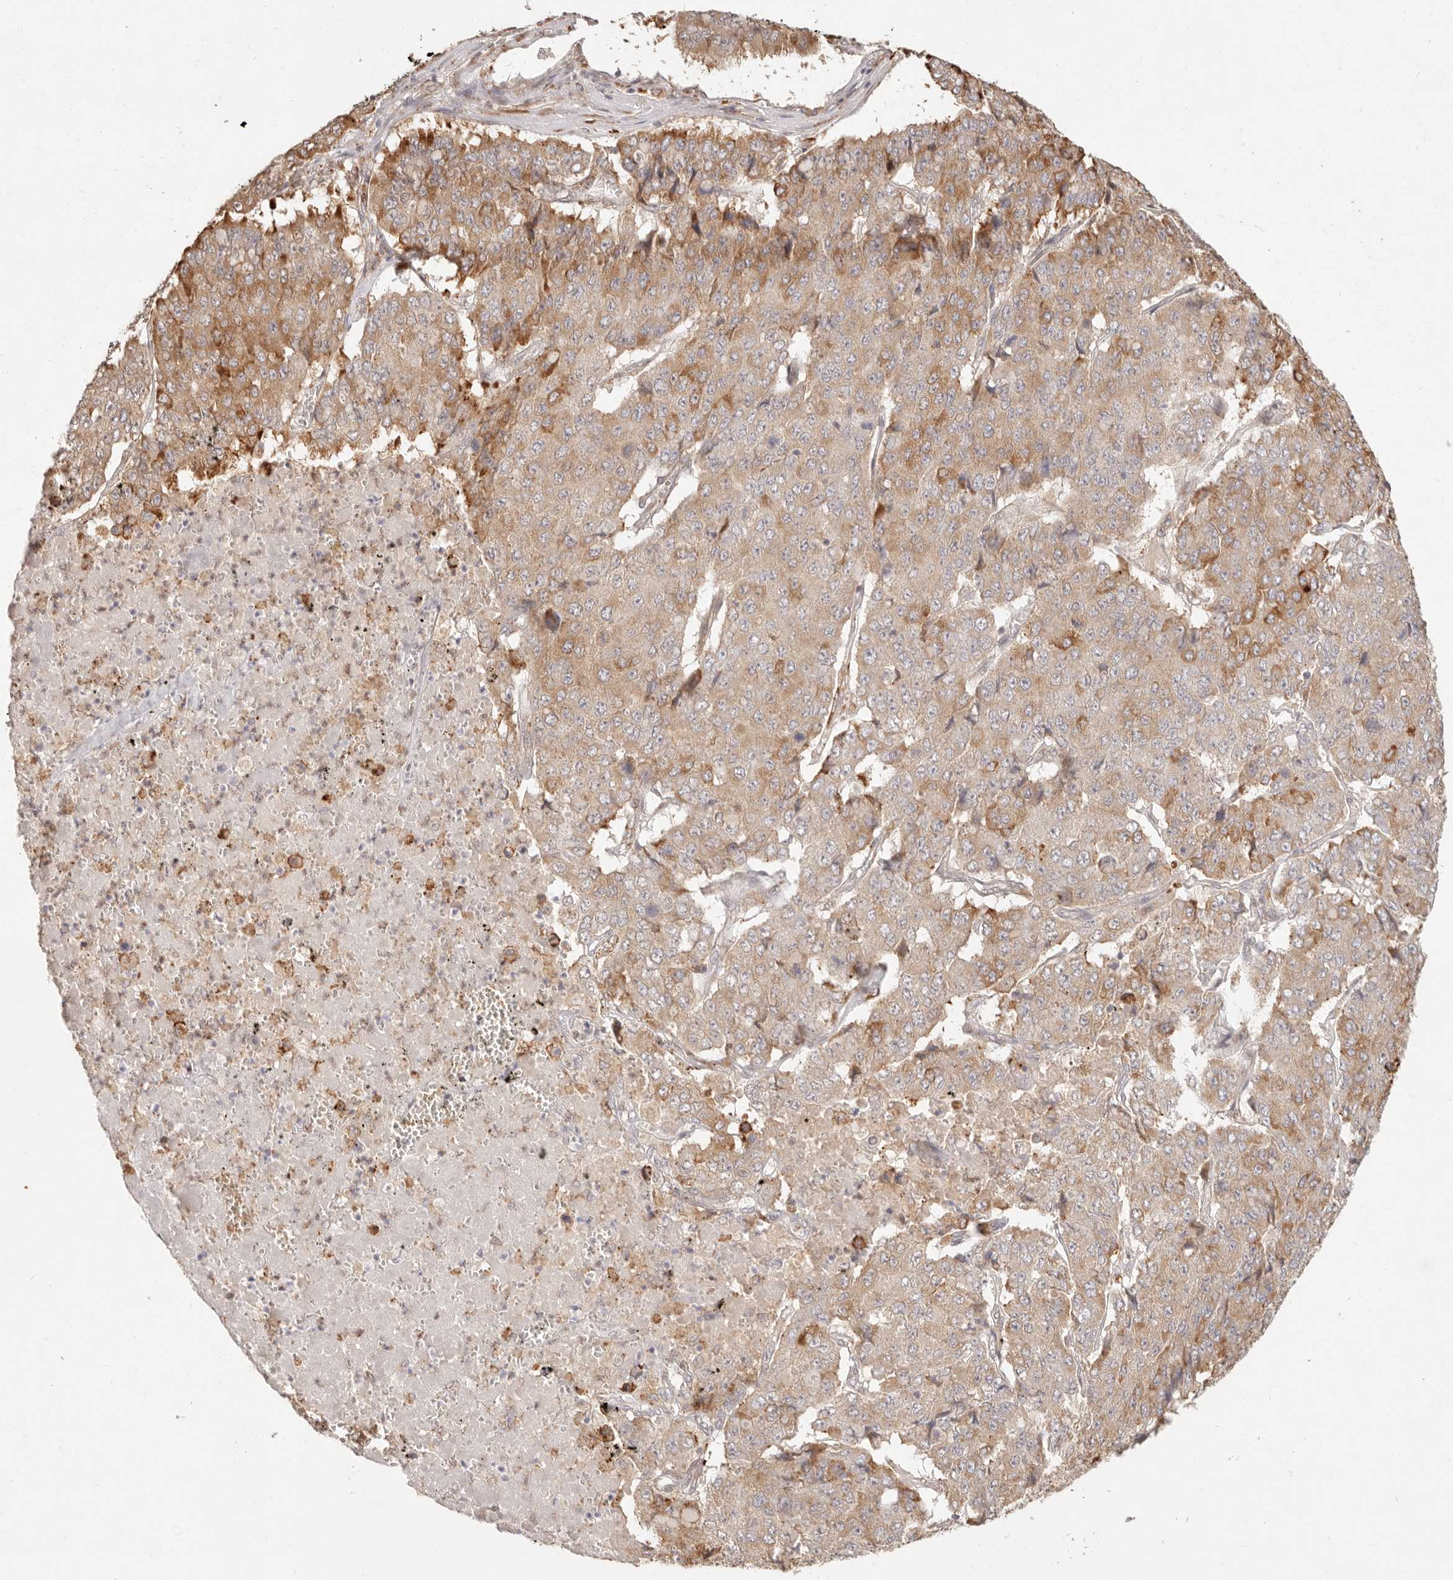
{"staining": {"intensity": "strong", "quantity": "25%-75%", "location": "cytoplasmic/membranous"}, "tissue": "pancreatic cancer", "cell_type": "Tumor cells", "image_type": "cancer", "snomed": [{"axis": "morphology", "description": "Adenocarcinoma, NOS"}, {"axis": "topography", "description": "Pancreas"}], "caption": "Immunohistochemistry of pancreatic cancer displays high levels of strong cytoplasmic/membranous expression in approximately 25%-75% of tumor cells.", "gene": "C1orf127", "patient": {"sex": "male", "age": 50}}